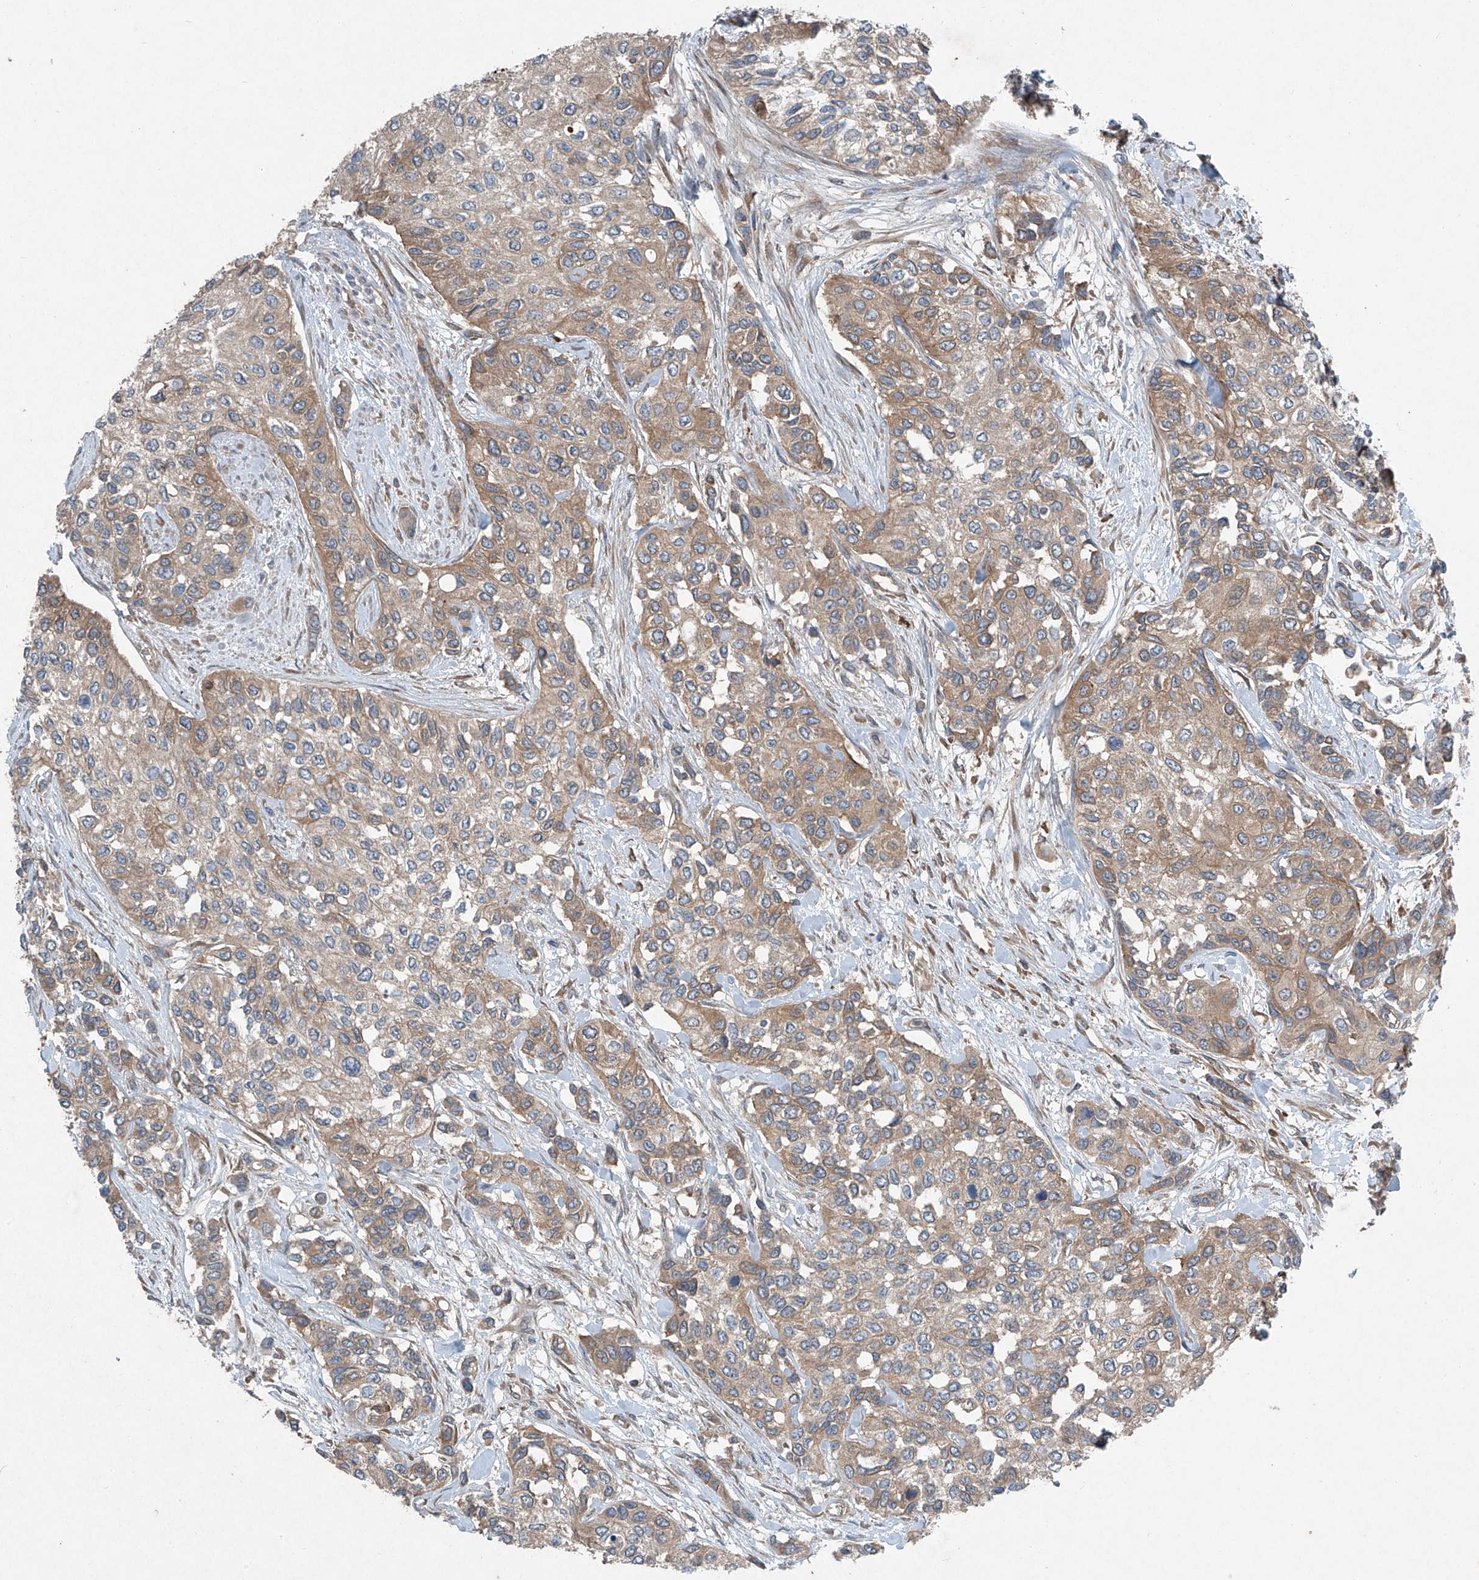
{"staining": {"intensity": "moderate", "quantity": ">75%", "location": "cytoplasmic/membranous"}, "tissue": "urothelial cancer", "cell_type": "Tumor cells", "image_type": "cancer", "snomed": [{"axis": "morphology", "description": "Normal tissue, NOS"}, {"axis": "morphology", "description": "Urothelial carcinoma, High grade"}, {"axis": "topography", "description": "Vascular tissue"}, {"axis": "topography", "description": "Urinary bladder"}], "caption": "Urothelial carcinoma (high-grade) tissue displays moderate cytoplasmic/membranous expression in approximately >75% of tumor cells", "gene": "FOXRED2", "patient": {"sex": "female", "age": 56}}